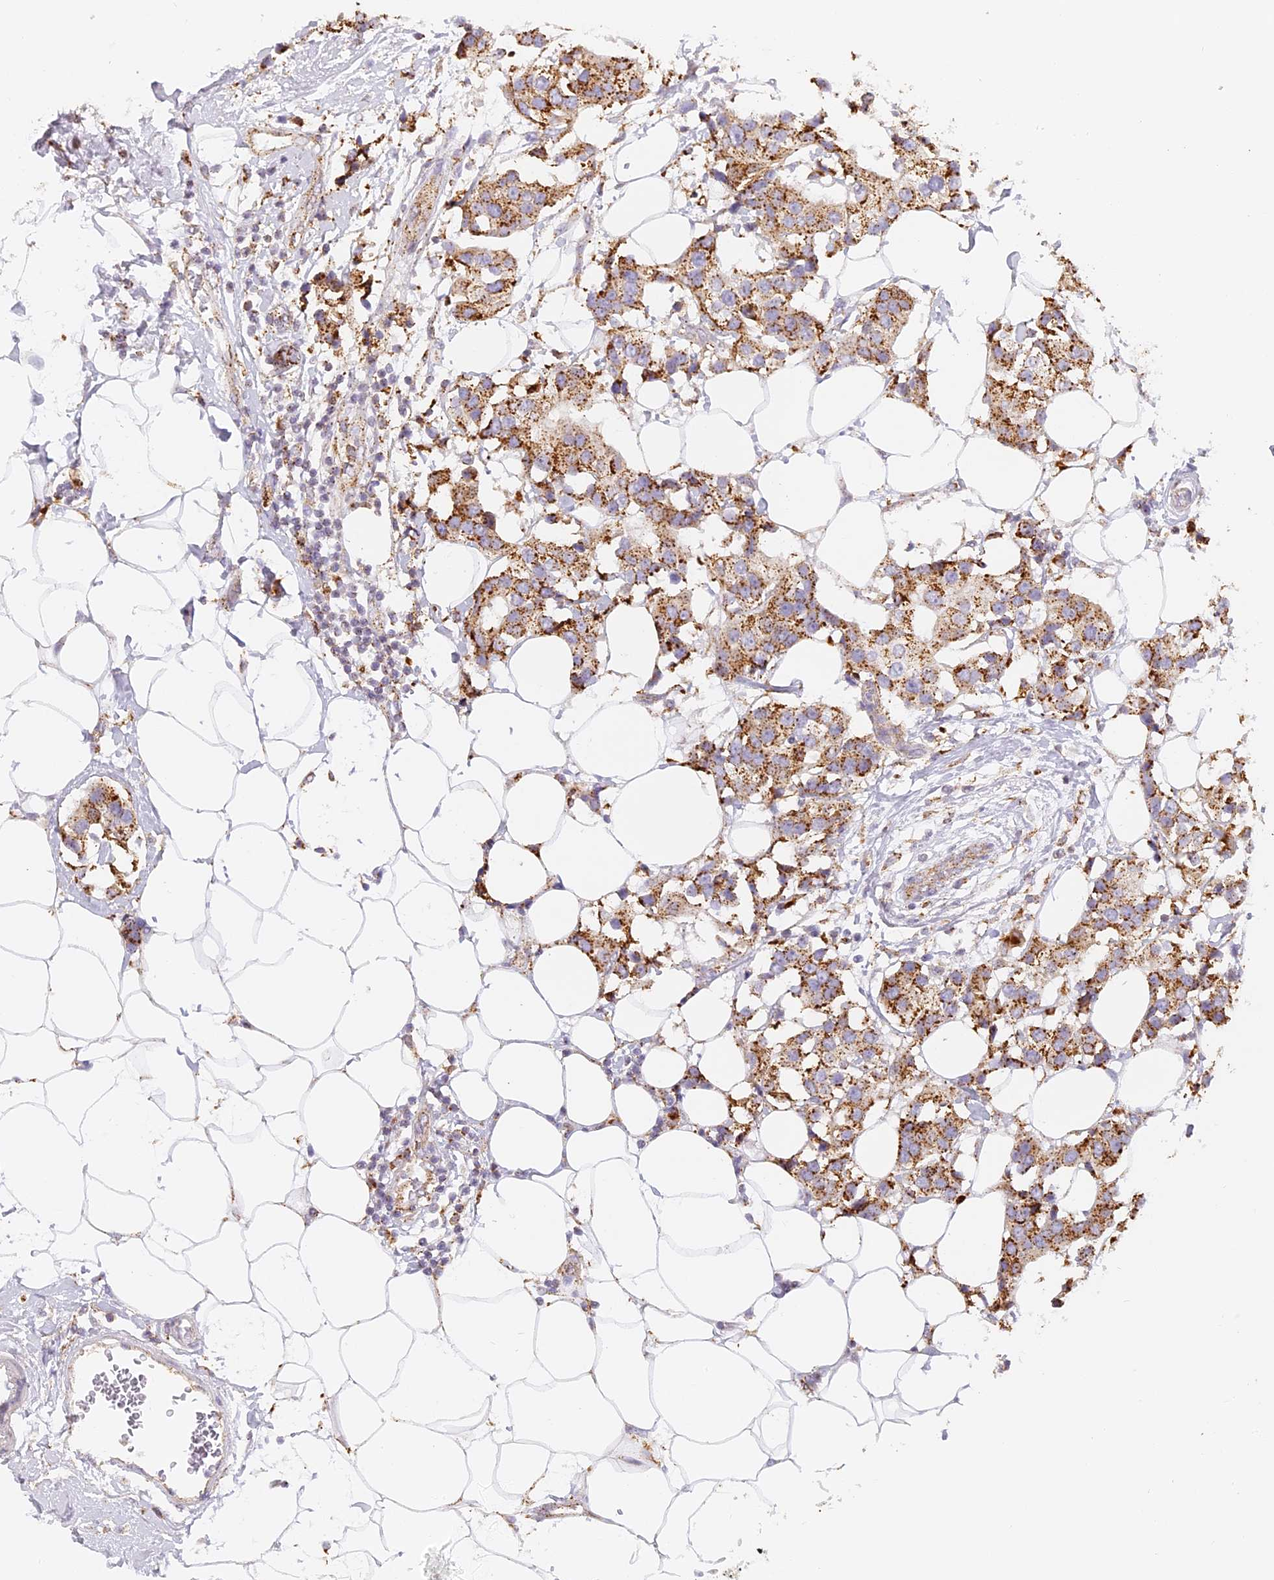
{"staining": {"intensity": "moderate", "quantity": ">75%", "location": "cytoplasmic/membranous"}, "tissue": "breast cancer", "cell_type": "Tumor cells", "image_type": "cancer", "snomed": [{"axis": "morphology", "description": "Normal tissue, NOS"}, {"axis": "morphology", "description": "Duct carcinoma"}, {"axis": "topography", "description": "Breast"}], "caption": "Immunohistochemical staining of human breast infiltrating ductal carcinoma shows medium levels of moderate cytoplasmic/membranous protein expression in about >75% of tumor cells.", "gene": "LAMP2", "patient": {"sex": "female", "age": 39}}